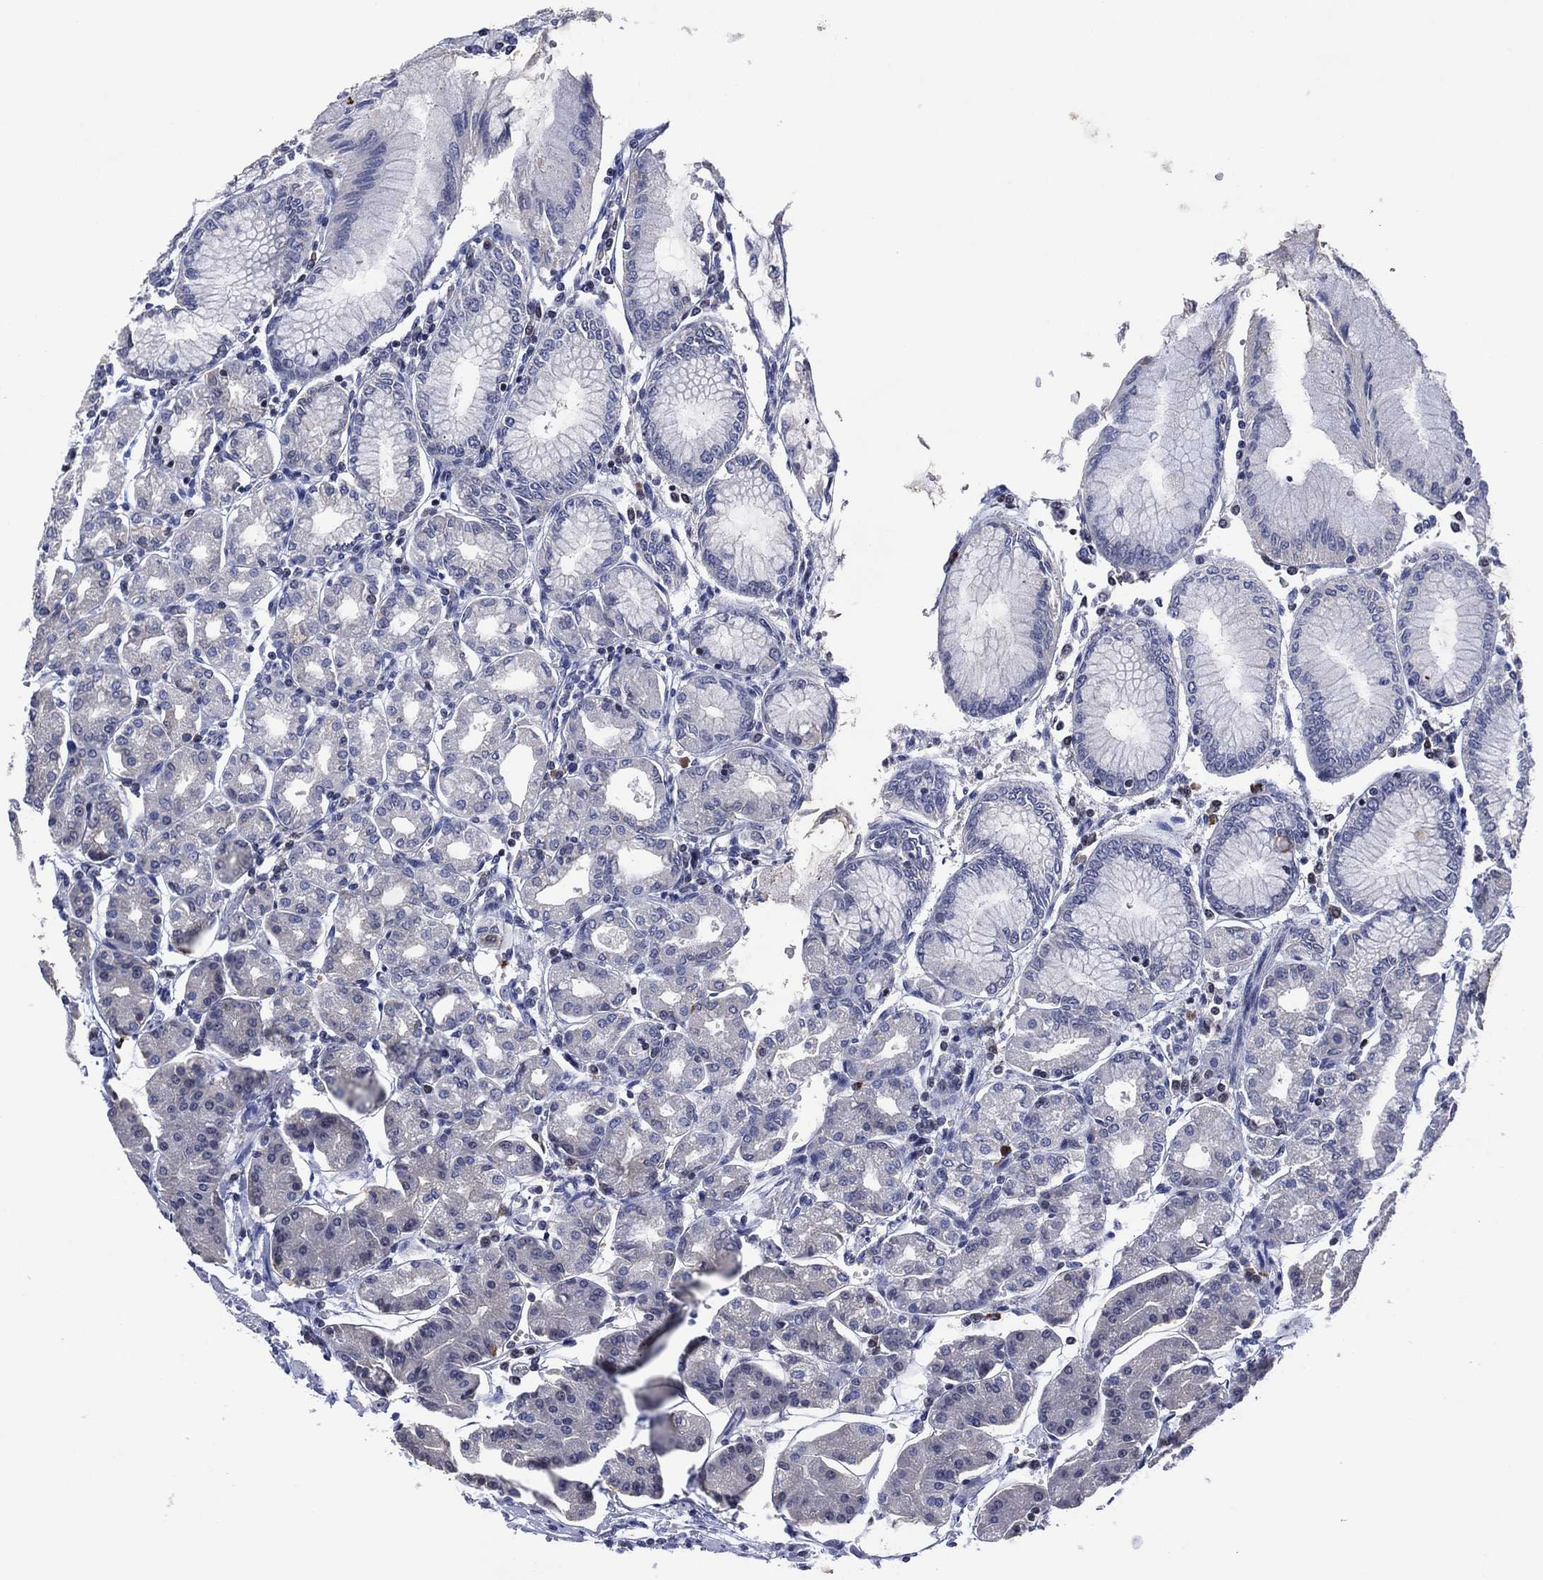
{"staining": {"intensity": "negative", "quantity": "none", "location": "none"}, "tissue": "stomach", "cell_type": "Glandular cells", "image_type": "normal", "snomed": [{"axis": "morphology", "description": "Normal tissue, NOS"}, {"axis": "topography", "description": "Skeletal muscle"}, {"axis": "topography", "description": "Stomach"}], "caption": "Immunohistochemistry of normal human stomach demonstrates no expression in glandular cells.", "gene": "USP26", "patient": {"sex": "female", "age": 57}}